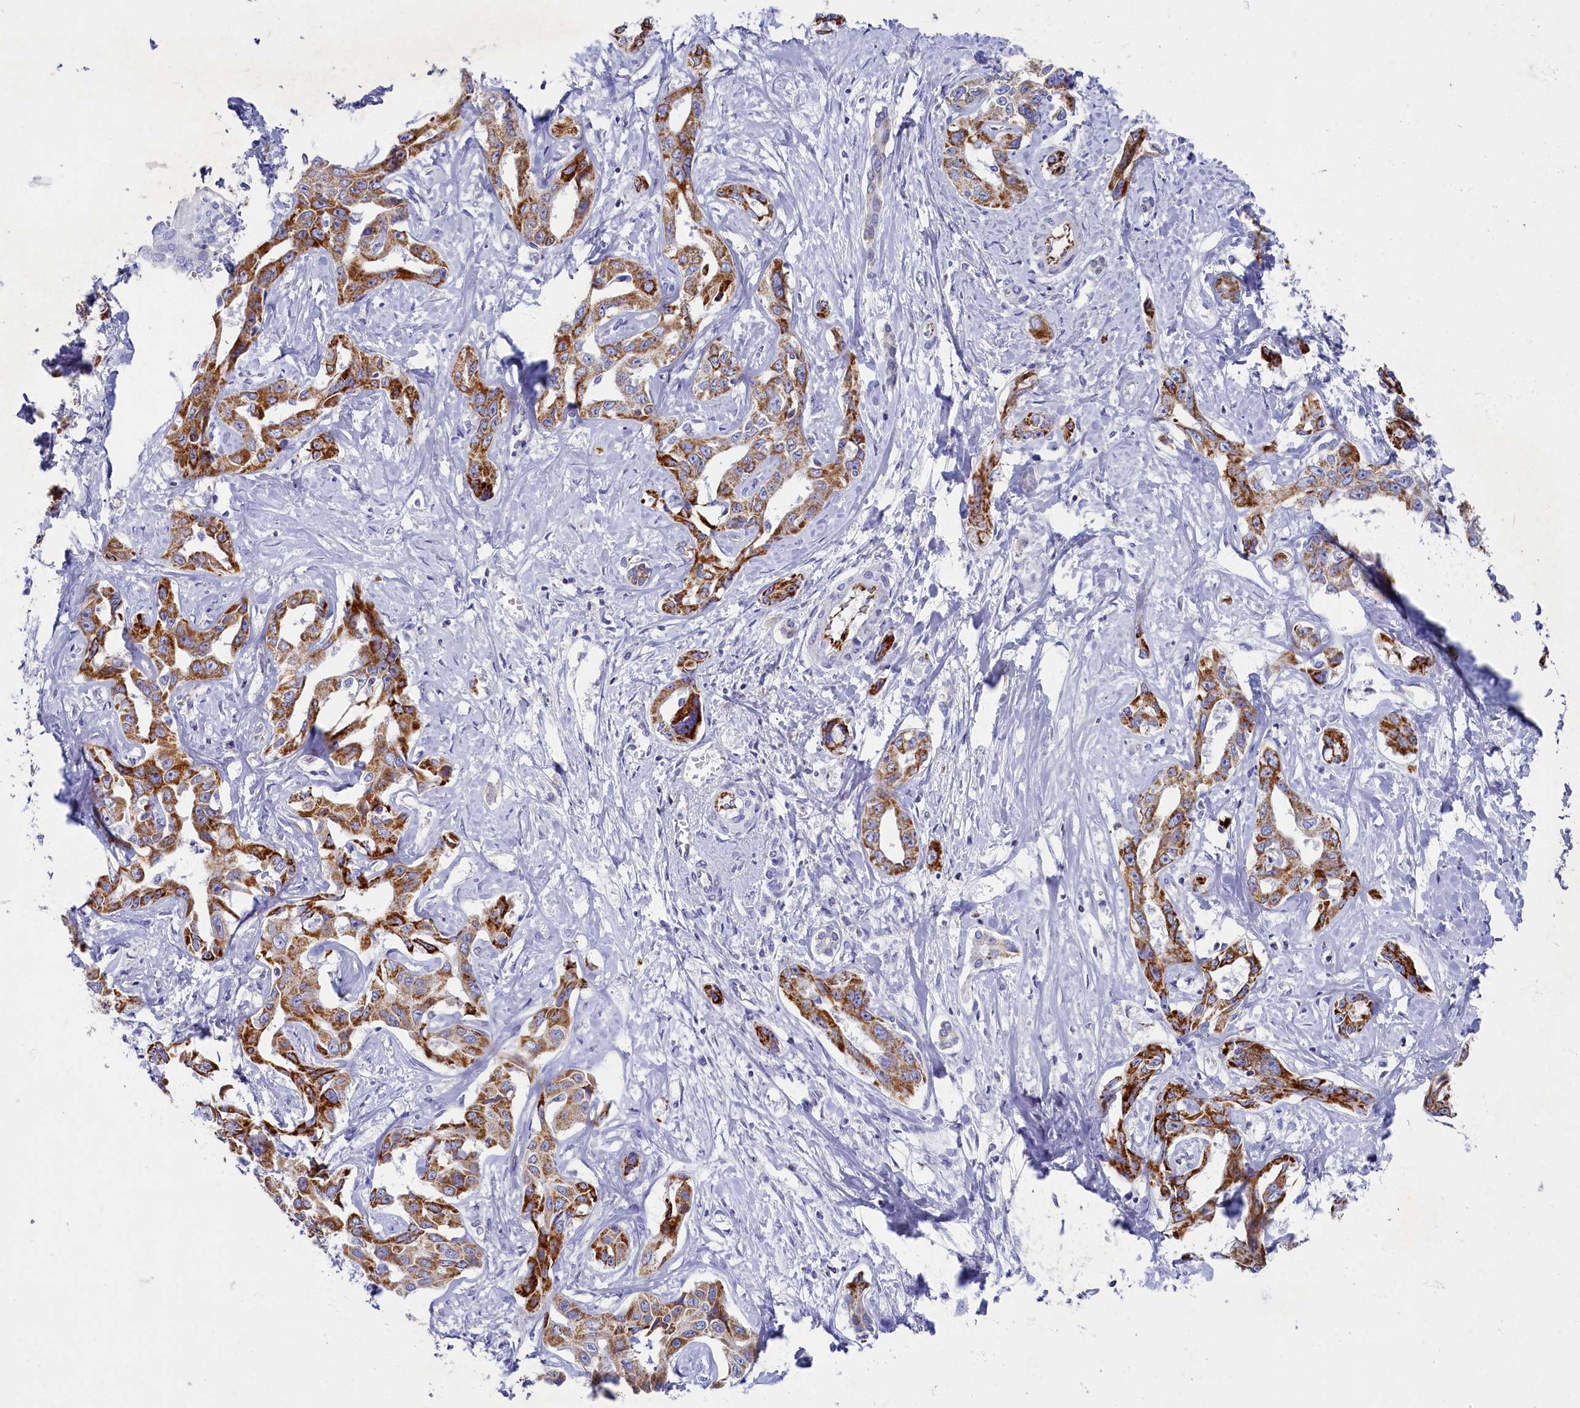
{"staining": {"intensity": "moderate", "quantity": ">75%", "location": "cytoplasmic/membranous"}, "tissue": "liver cancer", "cell_type": "Tumor cells", "image_type": "cancer", "snomed": [{"axis": "morphology", "description": "Cholangiocarcinoma"}, {"axis": "topography", "description": "Liver"}], "caption": "Immunohistochemical staining of human cholangiocarcinoma (liver) exhibits medium levels of moderate cytoplasmic/membranous protein positivity in approximately >75% of tumor cells. (brown staining indicates protein expression, while blue staining denotes nuclei).", "gene": "OCIAD2", "patient": {"sex": "male", "age": 59}}